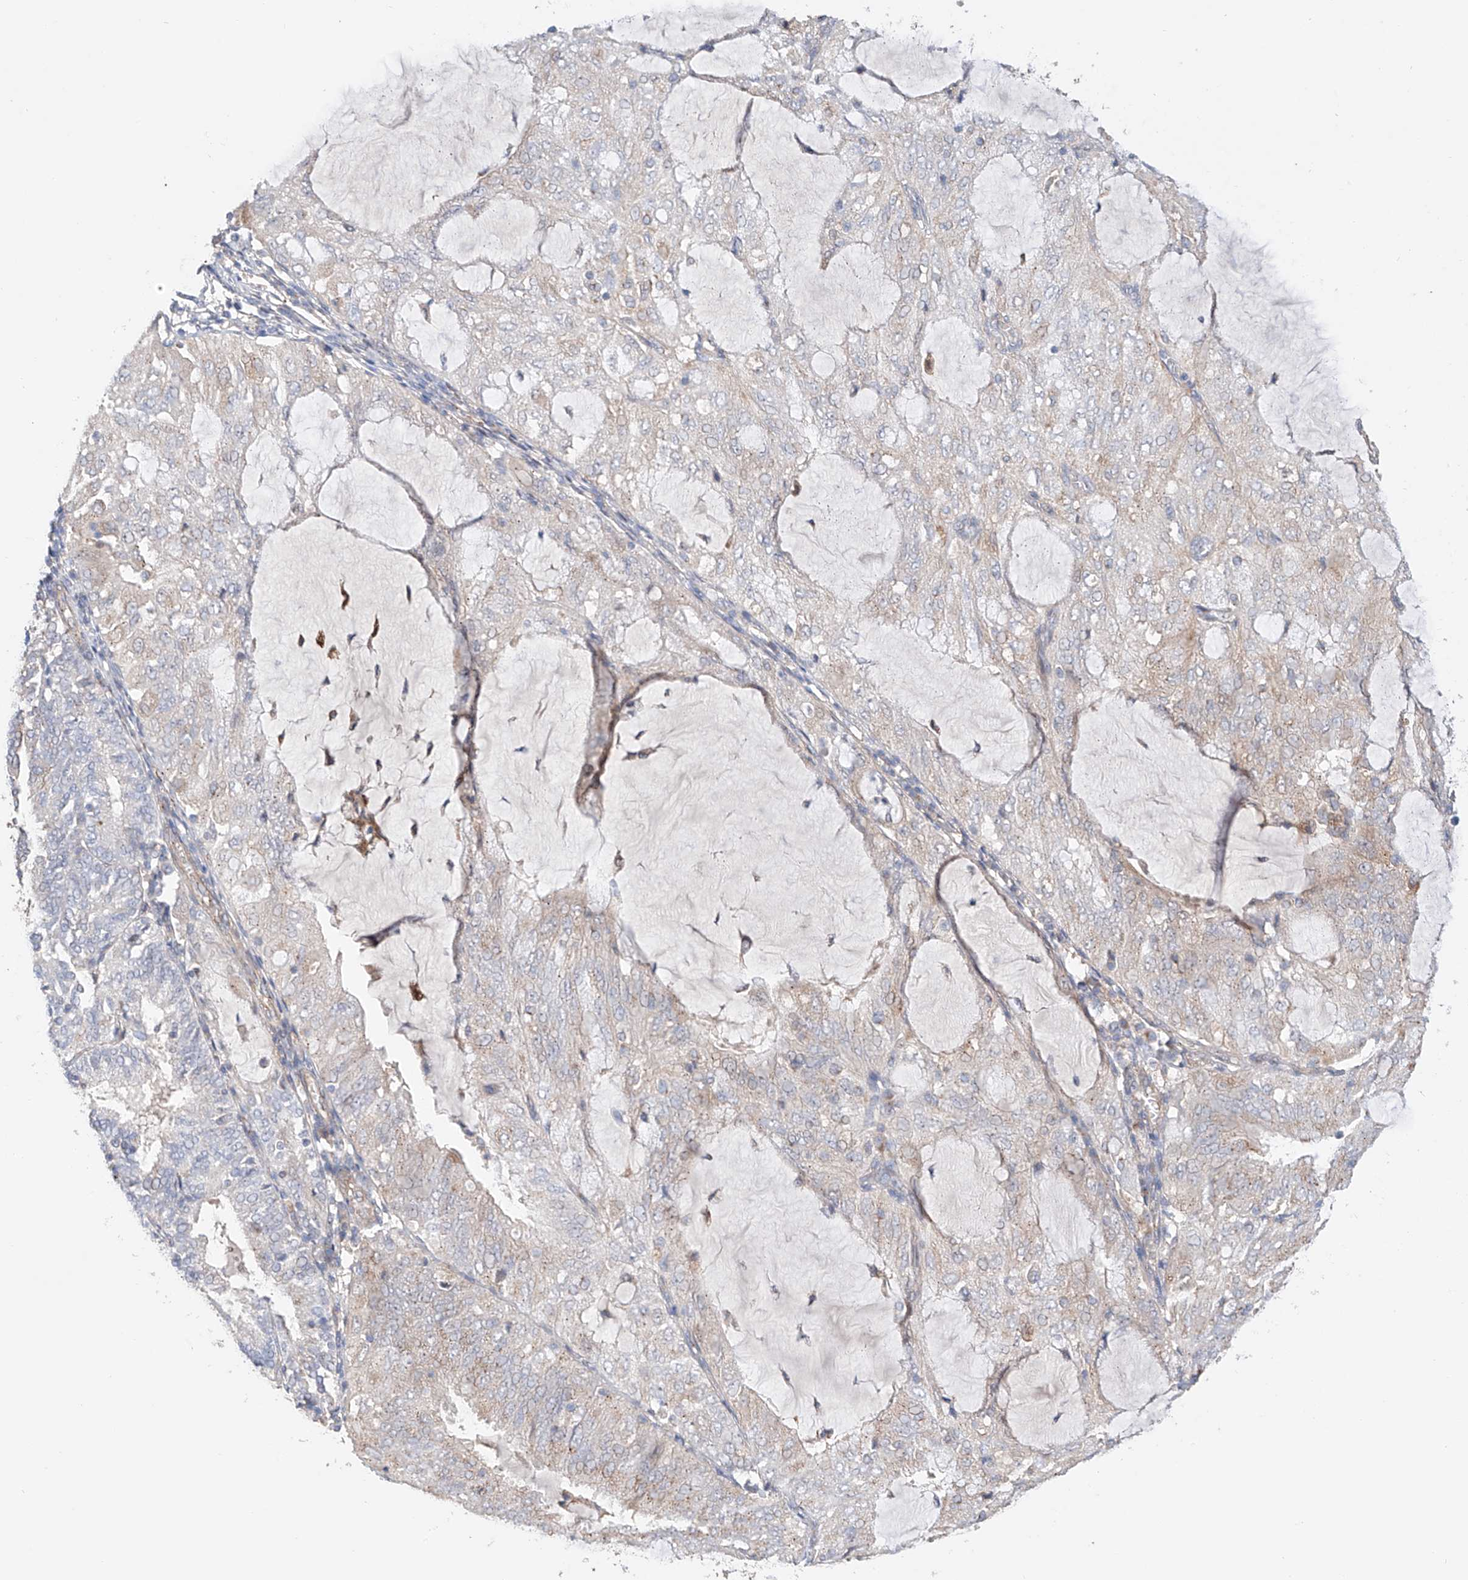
{"staining": {"intensity": "negative", "quantity": "none", "location": "none"}, "tissue": "endometrial cancer", "cell_type": "Tumor cells", "image_type": "cancer", "snomed": [{"axis": "morphology", "description": "Adenocarcinoma, NOS"}, {"axis": "topography", "description": "Endometrium"}], "caption": "Image shows no significant protein expression in tumor cells of endometrial cancer (adenocarcinoma). (DAB immunohistochemistry with hematoxylin counter stain).", "gene": "MOSPD1", "patient": {"sex": "female", "age": 81}}